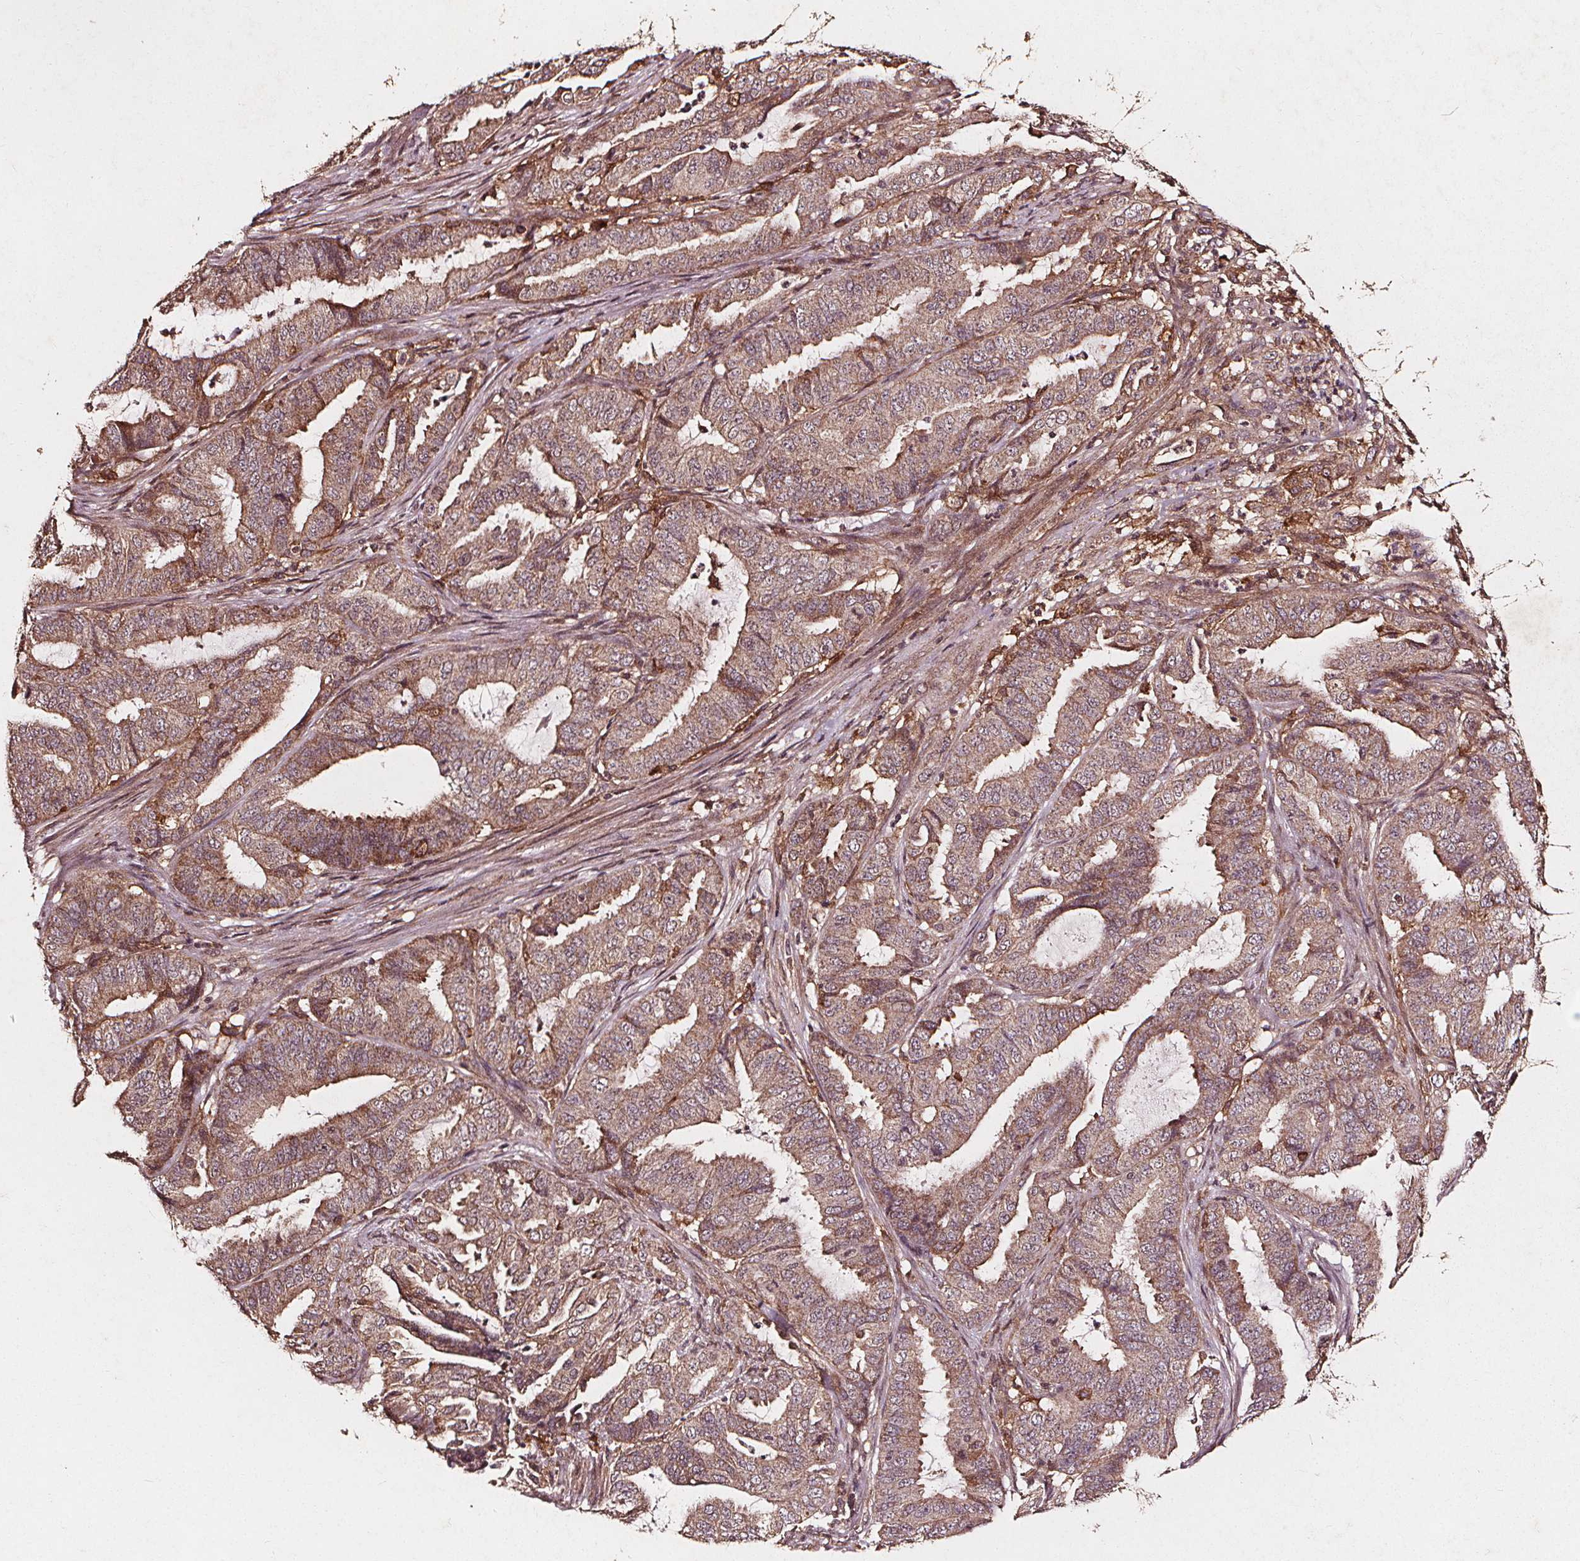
{"staining": {"intensity": "moderate", "quantity": ">75%", "location": "cytoplasmic/membranous"}, "tissue": "endometrial cancer", "cell_type": "Tumor cells", "image_type": "cancer", "snomed": [{"axis": "morphology", "description": "Adenocarcinoma, NOS"}, {"axis": "topography", "description": "Endometrium"}], "caption": "The image reveals immunohistochemical staining of endometrial cancer. There is moderate cytoplasmic/membranous positivity is seen in approximately >75% of tumor cells. The staining was performed using DAB (3,3'-diaminobenzidine), with brown indicating positive protein expression. Nuclei are stained blue with hematoxylin.", "gene": "ABCA1", "patient": {"sex": "female", "age": 51}}